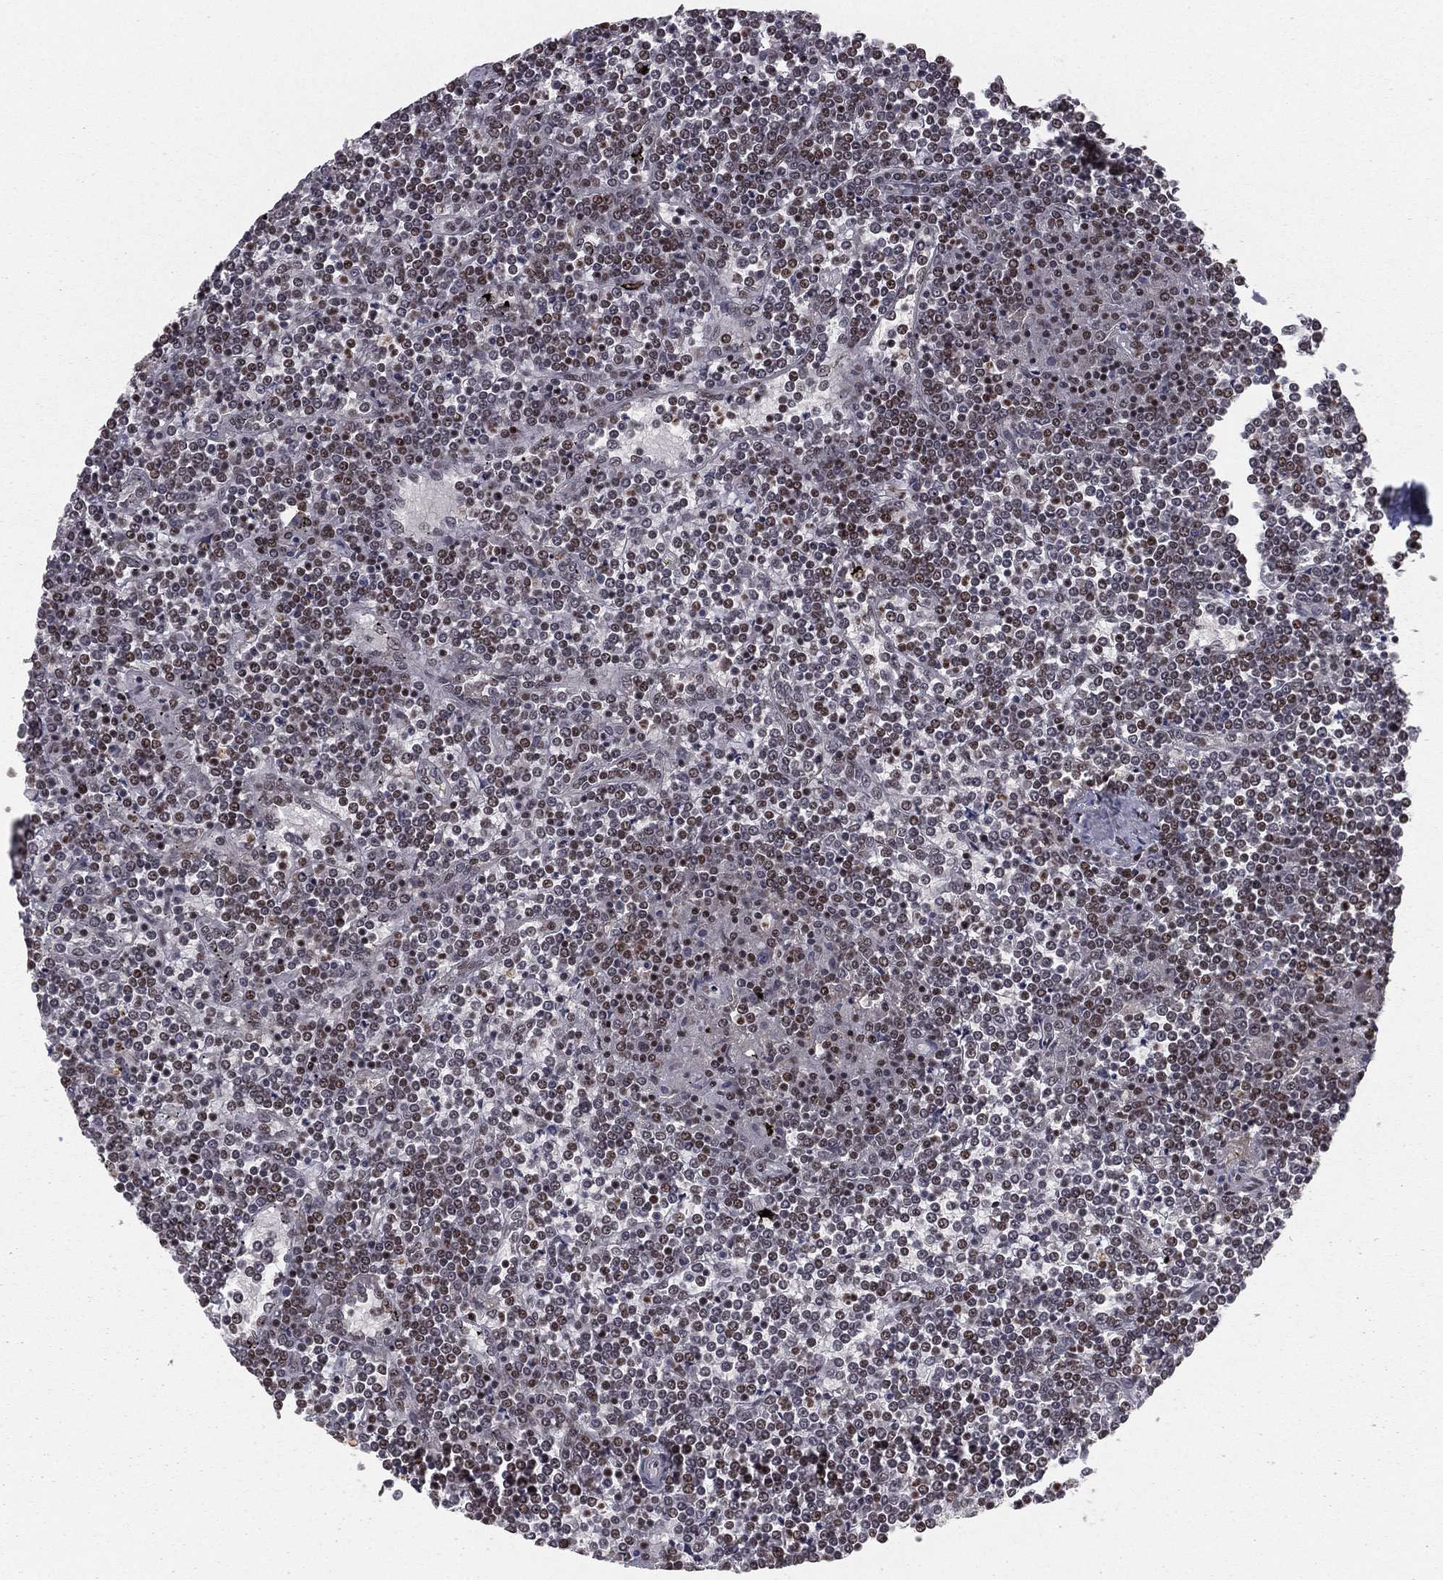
{"staining": {"intensity": "weak", "quantity": "<25%", "location": "nuclear"}, "tissue": "lymphoma", "cell_type": "Tumor cells", "image_type": "cancer", "snomed": [{"axis": "morphology", "description": "Malignant lymphoma, non-Hodgkin's type, Low grade"}, {"axis": "topography", "description": "Spleen"}], "caption": "Photomicrograph shows no protein expression in tumor cells of lymphoma tissue.", "gene": "NFYB", "patient": {"sex": "female", "age": 19}}